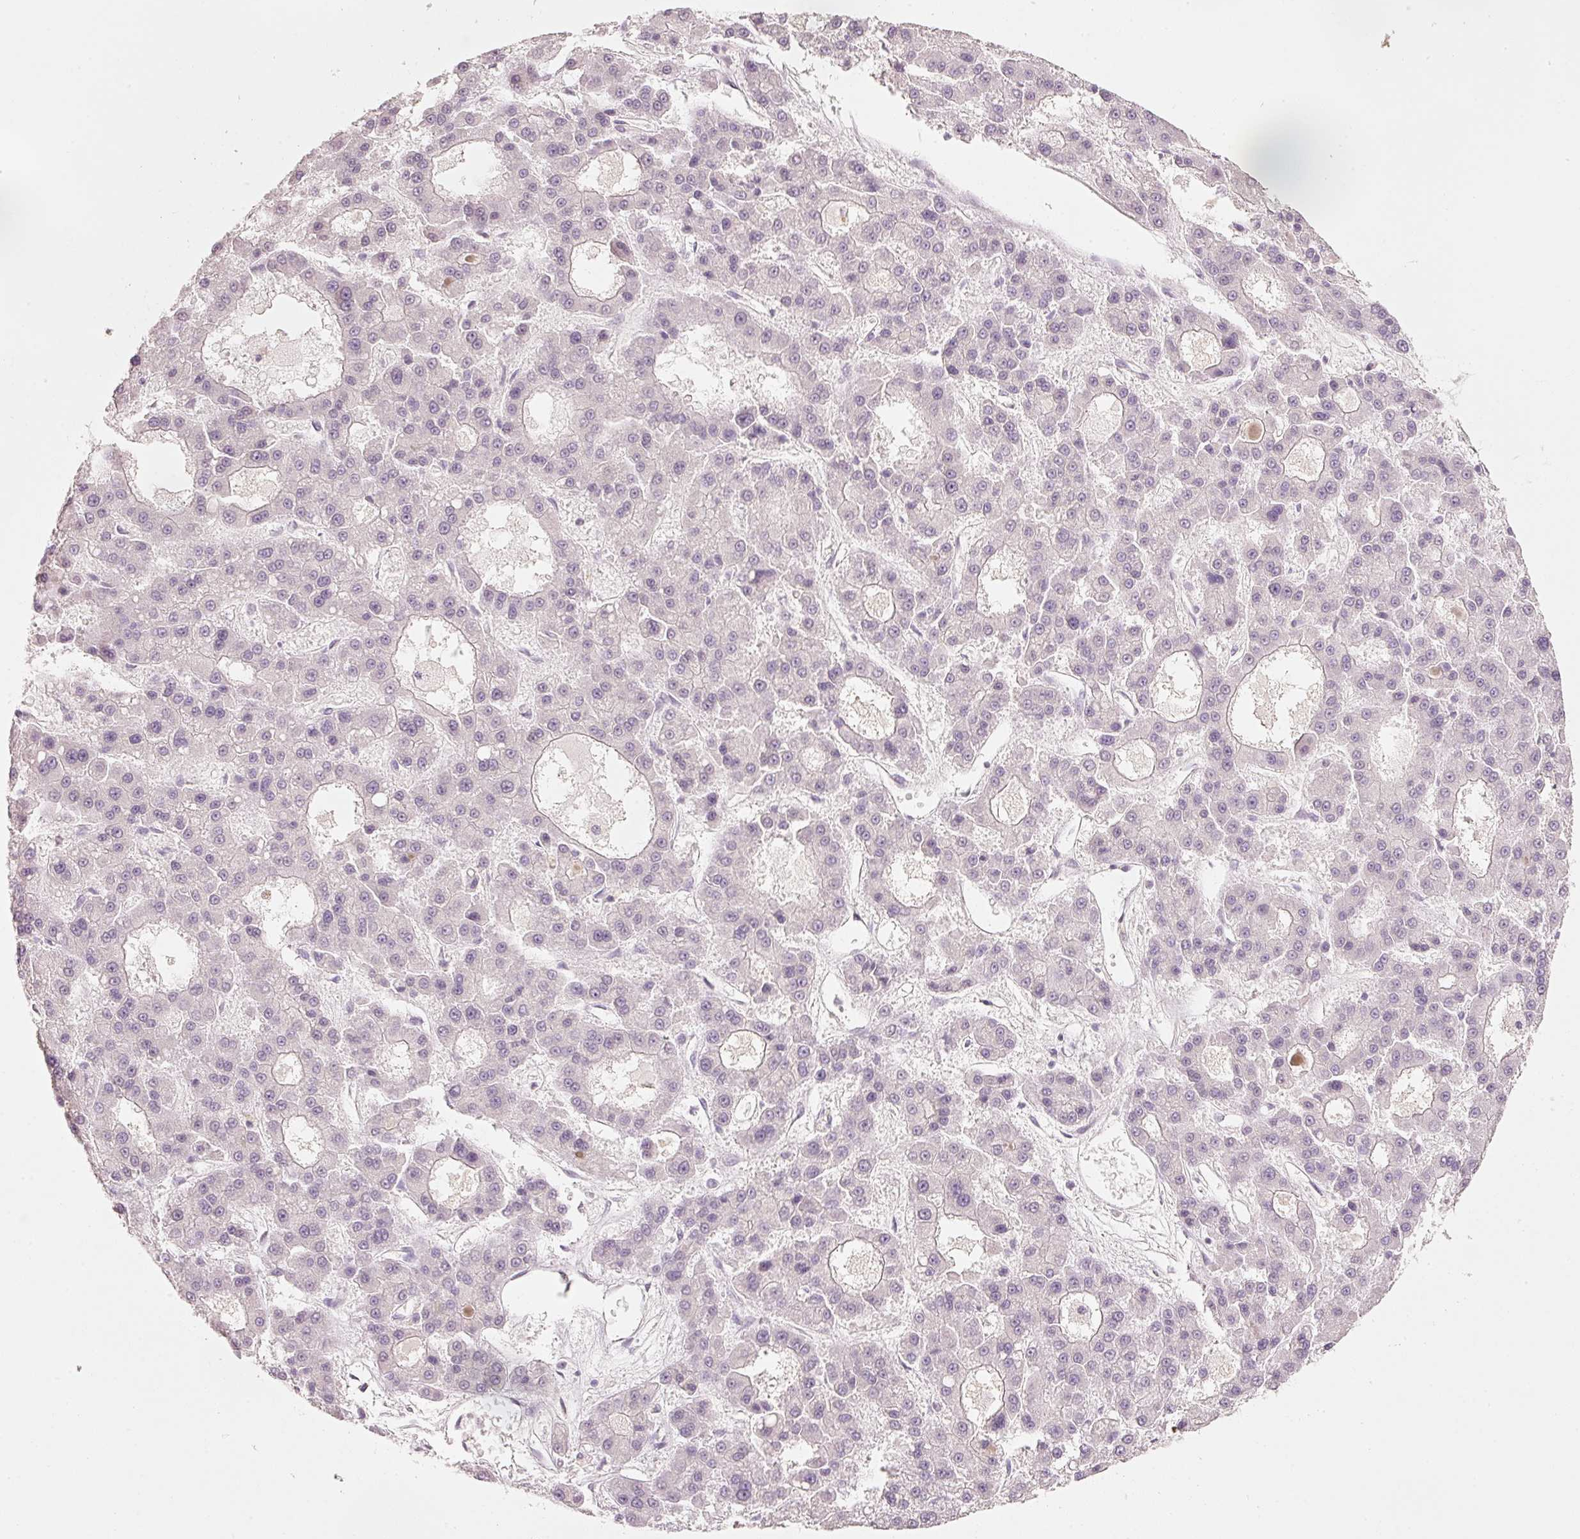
{"staining": {"intensity": "negative", "quantity": "none", "location": "none"}, "tissue": "liver cancer", "cell_type": "Tumor cells", "image_type": "cancer", "snomed": [{"axis": "morphology", "description": "Carcinoma, Hepatocellular, NOS"}, {"axis": "topography", "description": "Liver"}], "caption": "Tumor cells show no significant protein staining in liver cancer (hepatocellular carcinoma).", "gene": "STEAP1", "patient": {"sex": "male", "age": 70}}